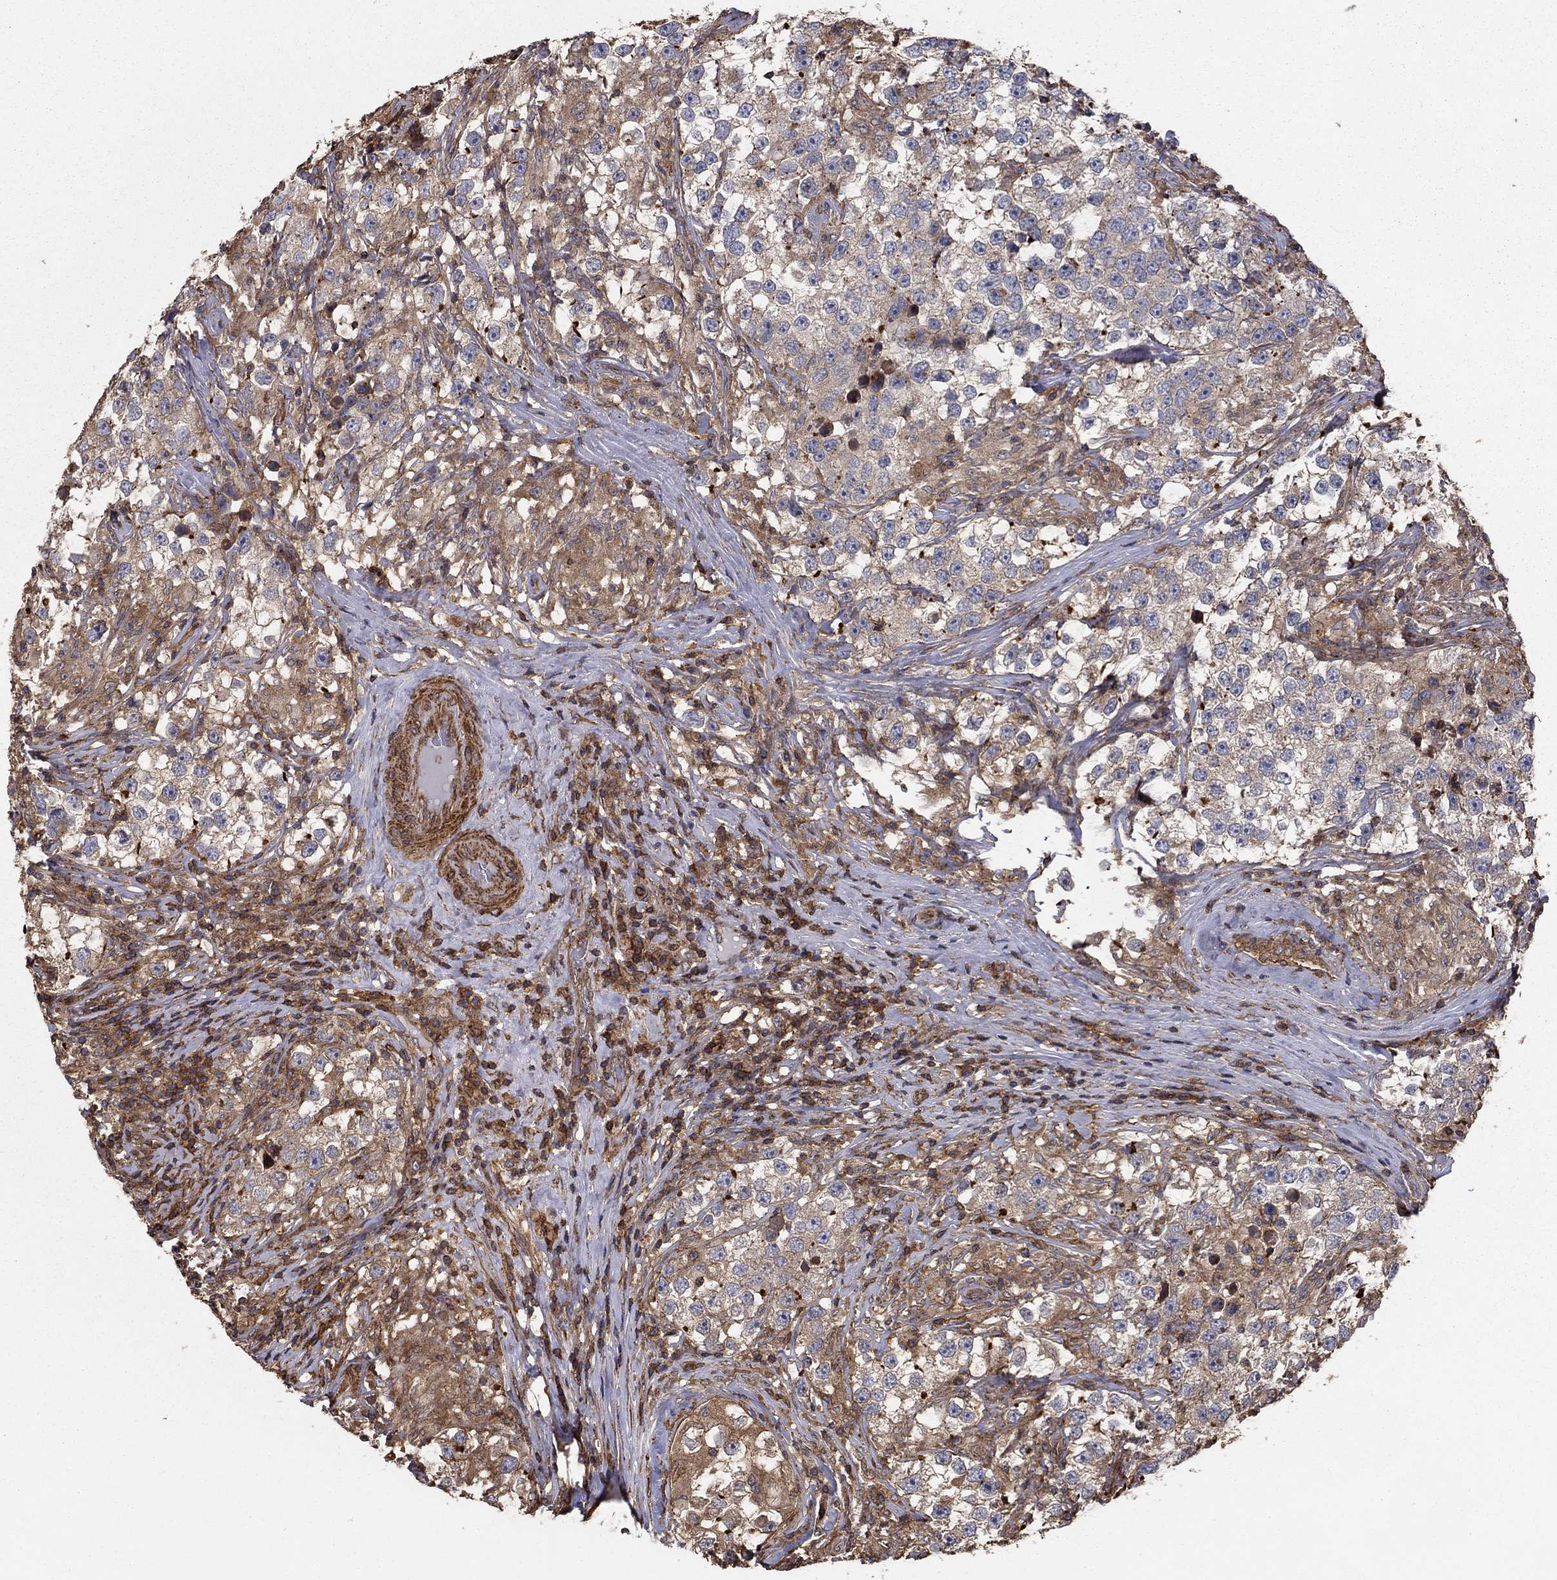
{"staining": {"intensity": "weak", "quantity": "<25%", "location": "cytoplasmic/membranous"}, "tissue": "testis cancer", "cell_type": "Tumor cells", "image_type": "cancer", "snomed": [{"axis": "morphology", "description": "Seminoma, NOS"}, {"axis": "topography", "description": "Testis"}], "caption": "IHC micrograph of human seminoma (testis) stained for a protein (brown), which exhibits no staining in tumor cells.", "gene": "HABP4", "patient": {"sex": "male", "age": 46}}